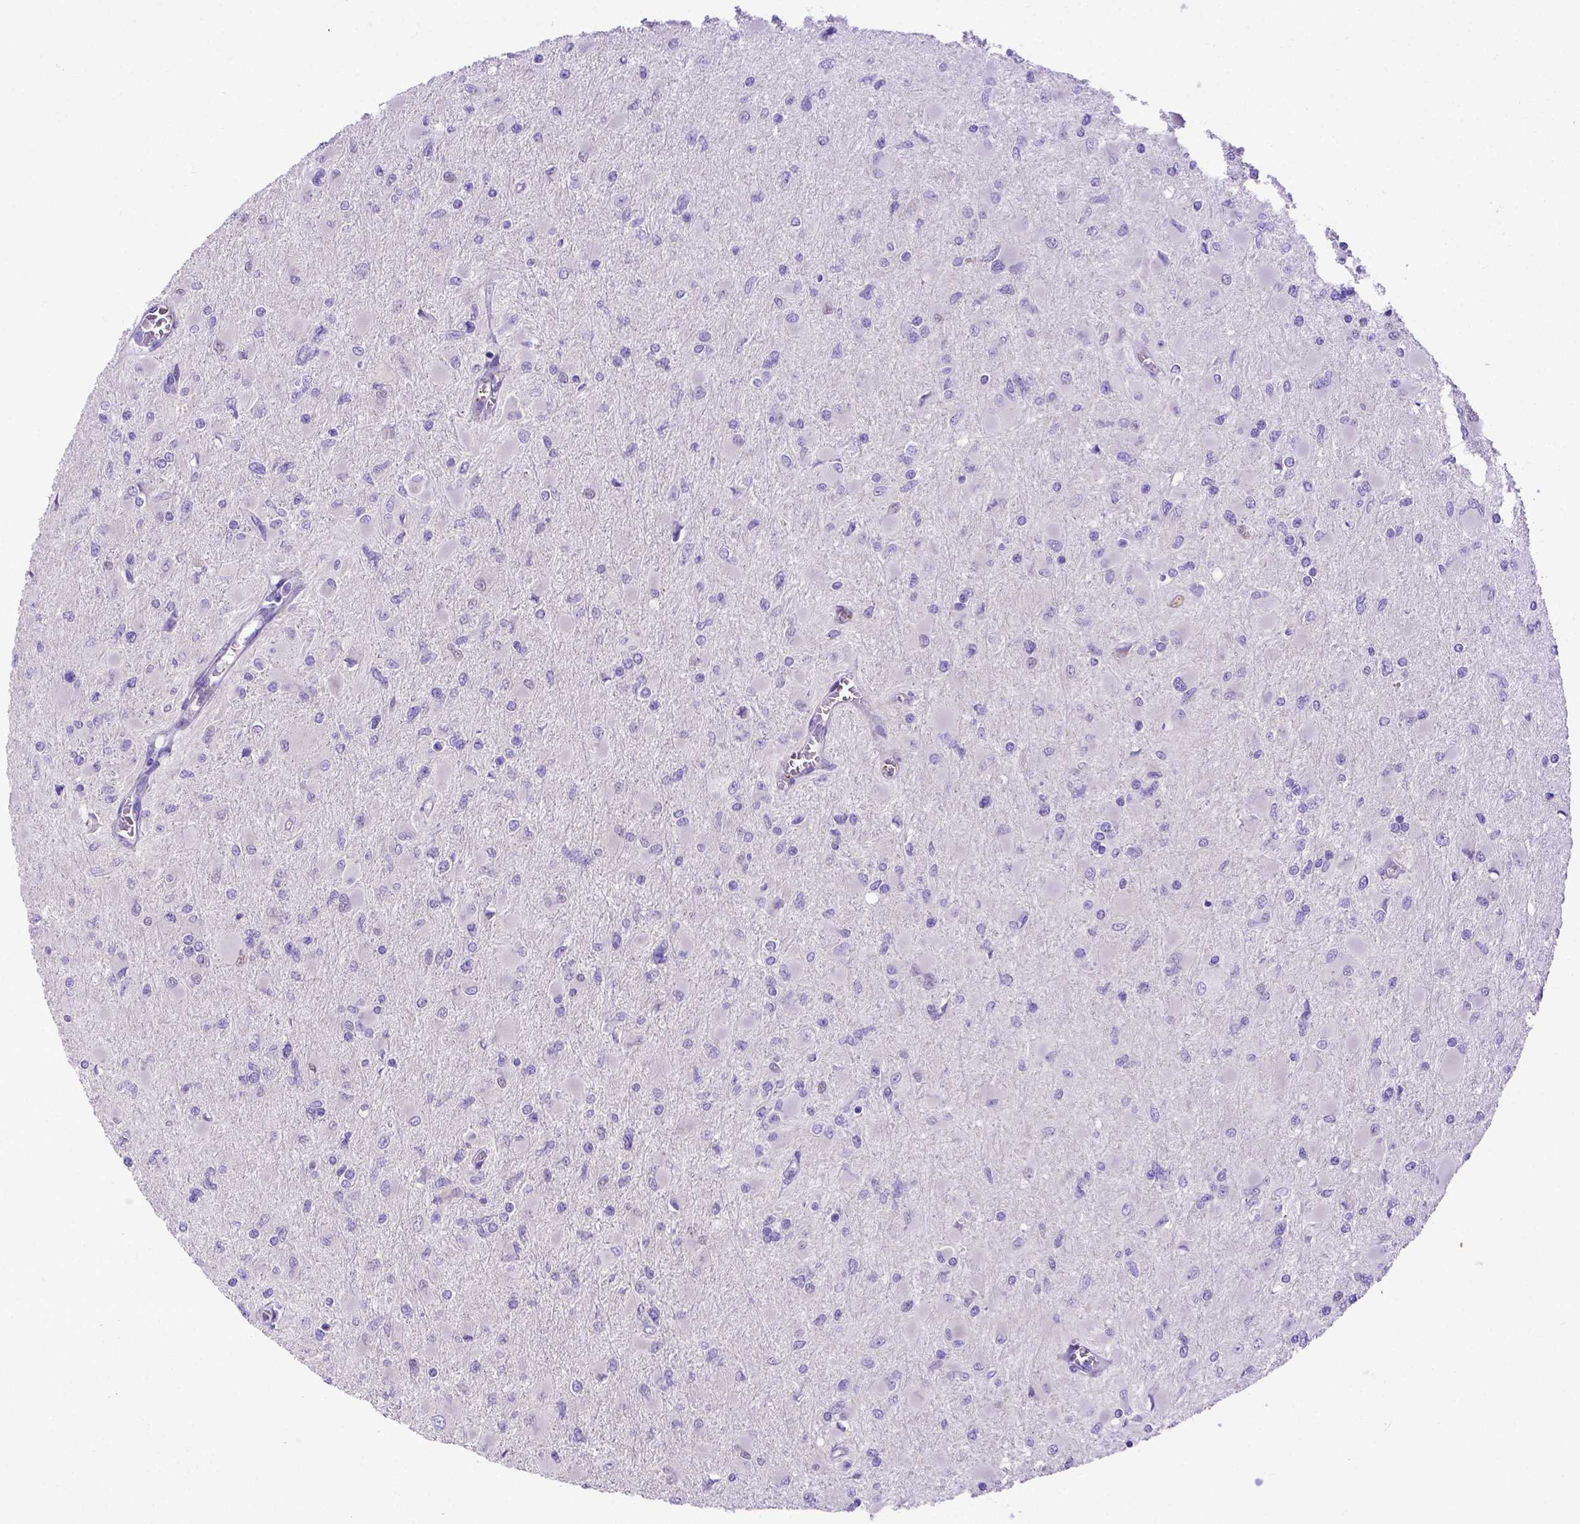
{"staining": {"intensity": "negative", "quantity": "none", "location": "none"}, "tissue": "glioma", "cell_type": "Tumor cells", "image_type": "cancer", "snomed": [{"axis": "morphology", "description": "Glioma, malignant, High grade"}, {"axis": "topography", "description": "Cerebral cortex"}], "caption": "High magnification brightfield microscopy of glioma stained with DAB (brown) and counterstained with hematoxylin (blue): tumor cells show no significant staining.", "gene": "CFAP300", "patient": {"sex": "female", "age": 36}}